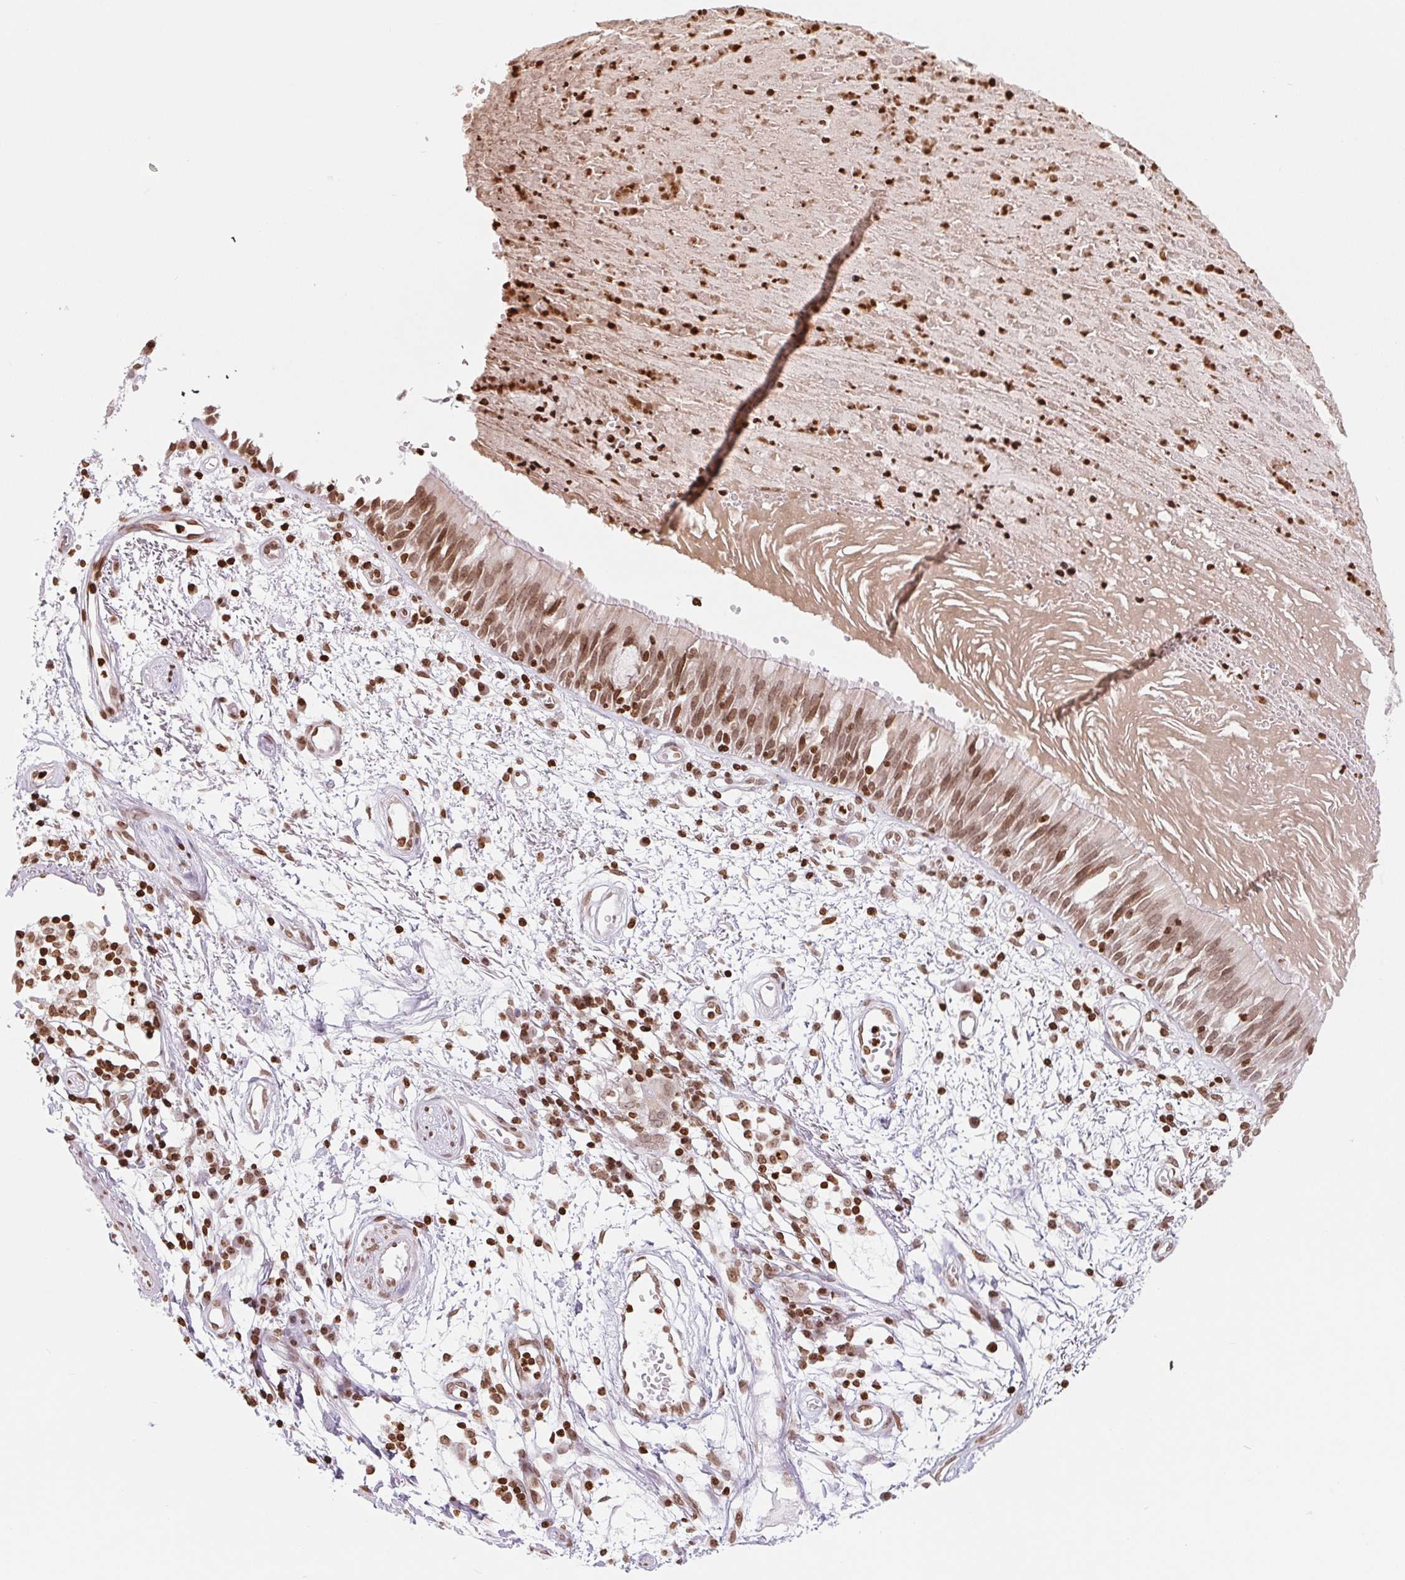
{"staining": {"intensity": "strong", "quantity": ">75%", "location": "nuclear"}, "tissue": "bronchus", "cell_type": "Respiratory epithelial cells", "image_type": "normal", "snomed": [{"axis": "morphology", "description": "Normal tissue, NOS"}, {"axis": "morphology", "description": "Squamous cell carcinoma, NOS"}, {"axis": "topography", "description": "Cartilage tissue"}, {"axis": "topography", "description": "Bronchus"}, {"axis": "topography", "description": "Lung"}], "caption": "IHC of normal human bronchus displays high levels of strong nuclear staining in approximately >75% of respiratory epithelial cells.", "gene": "SMIM12", "patient": {"sex": "male", "age": 66}}